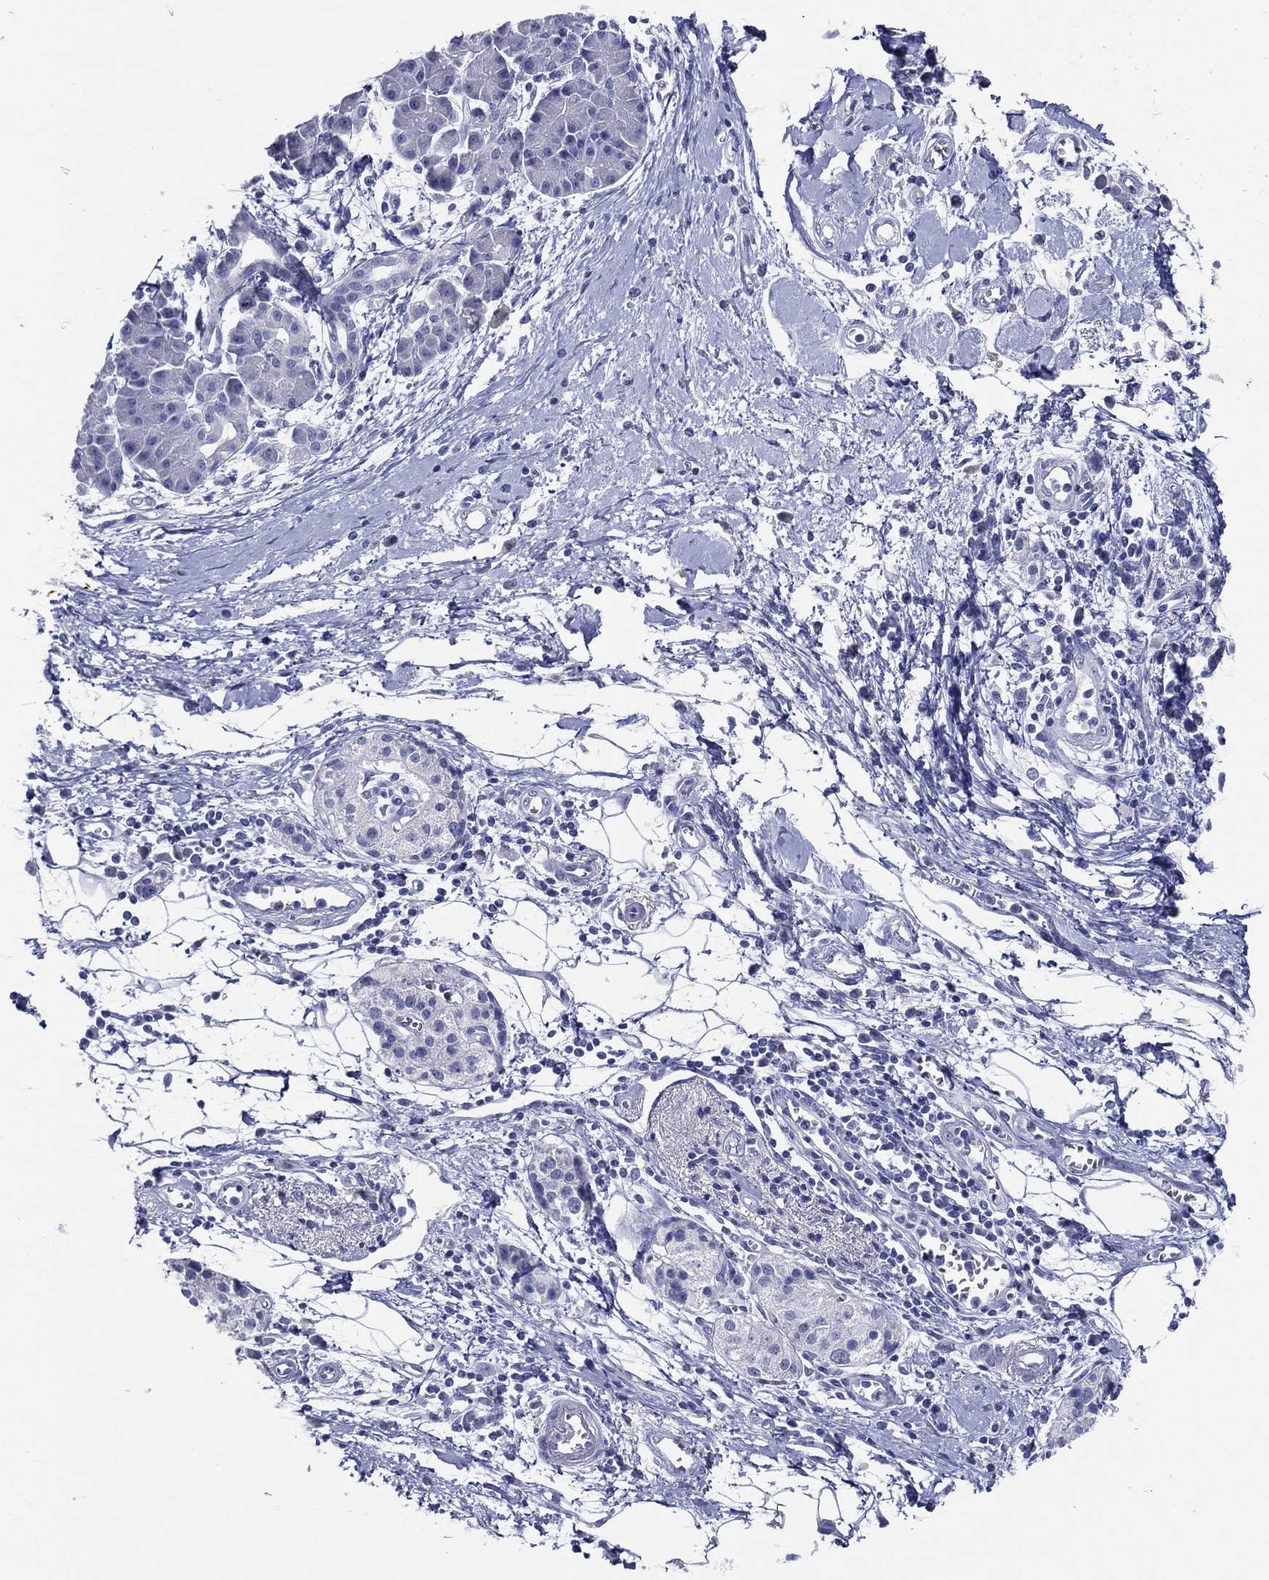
{"staining": {"intensity": "negative", "quantity": "none", "location": "none"}, "tissue": "pancreatic cancer", "cell_type": "Tumor cells", "image_type": "cancer", "snomed": [{"axis": "morphology", "description": "Adenocarcinoma, NOS"}, {"axis": "topography", "description": "Pancreas"}], "caption": "An image of human pancreatic cancer is negative for staining in tumor cells.", "gene": "TFAP2A", "patient": {"sex": "male", "age": 72}}